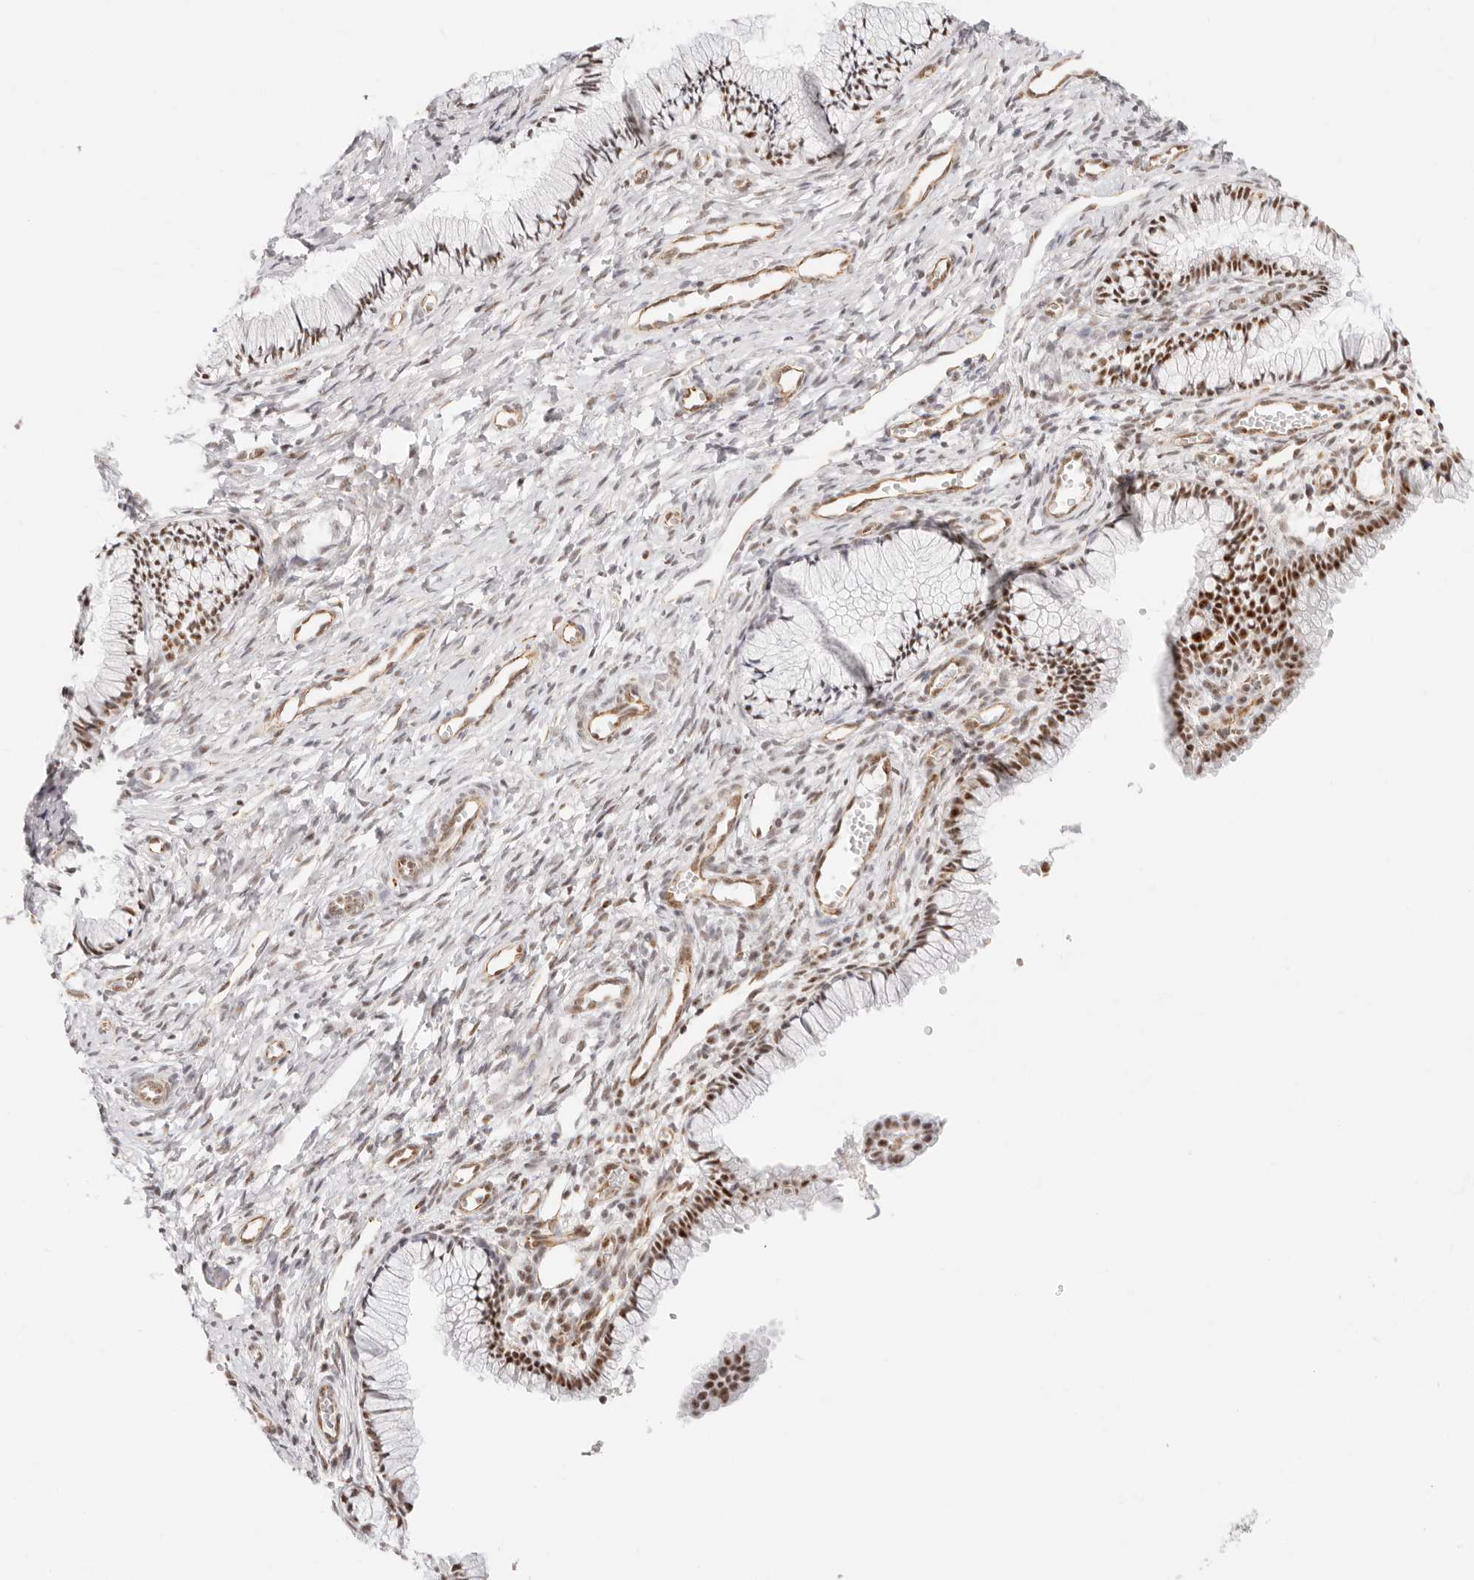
{"staining": {"intensity": "strong", "quantity": "25%-75%", "location": "nuclear"}, "tissue": "cervix", "cell_type": "Glandular cells", "image_type": "normal", "snomed": [{"axis": "morphology", "description": "Normal tissue, NOS"}, {"axis": "topography", "description": "Cervix"}], "caption": "Protein analysis of unremarkable cervix displays strong nuclear expression in about 25%-75% of glandular cells.", "gene": "ZC3H11A", "patient": {"sex": "female", "age": 27}}